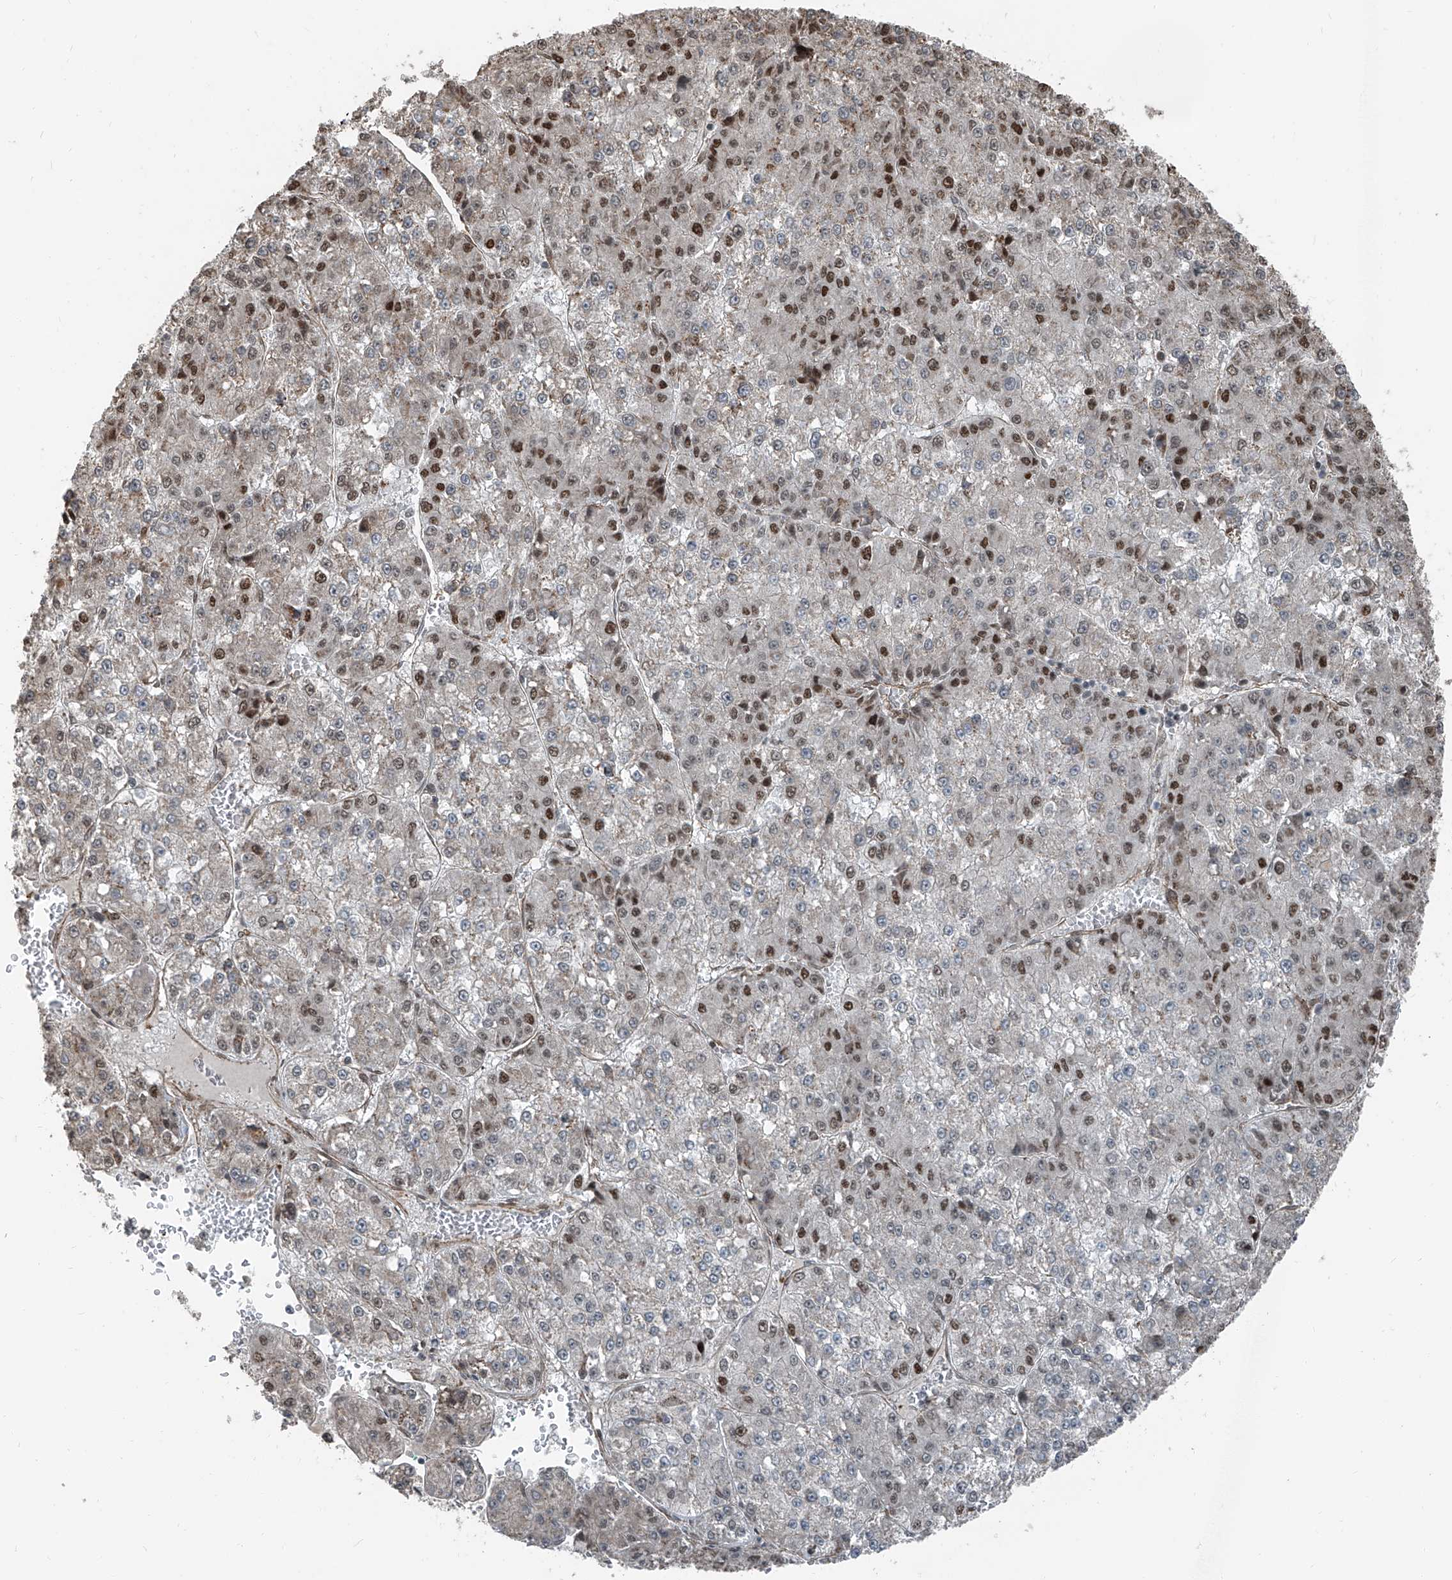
{"staining": {"intensity": "moderate", "quantity": "<25%", "location": "nuclear"}, "tissue": "liver cancer", "cell_type": "Tumor cells", "image_type": "cancer", "snomed": [{"axis": "morphology", "description": "Carcinoma, Hepatocellular, NOS"}, {"axis": "topography", "description": "Liver"}], "caption": "Human liver cancer stained for a protein (brown) shows moderate nuclear positive staining in about <25% of tumor cells.", "gene": "ZNF570", "patient": {"sex": "female", "age": 73}}